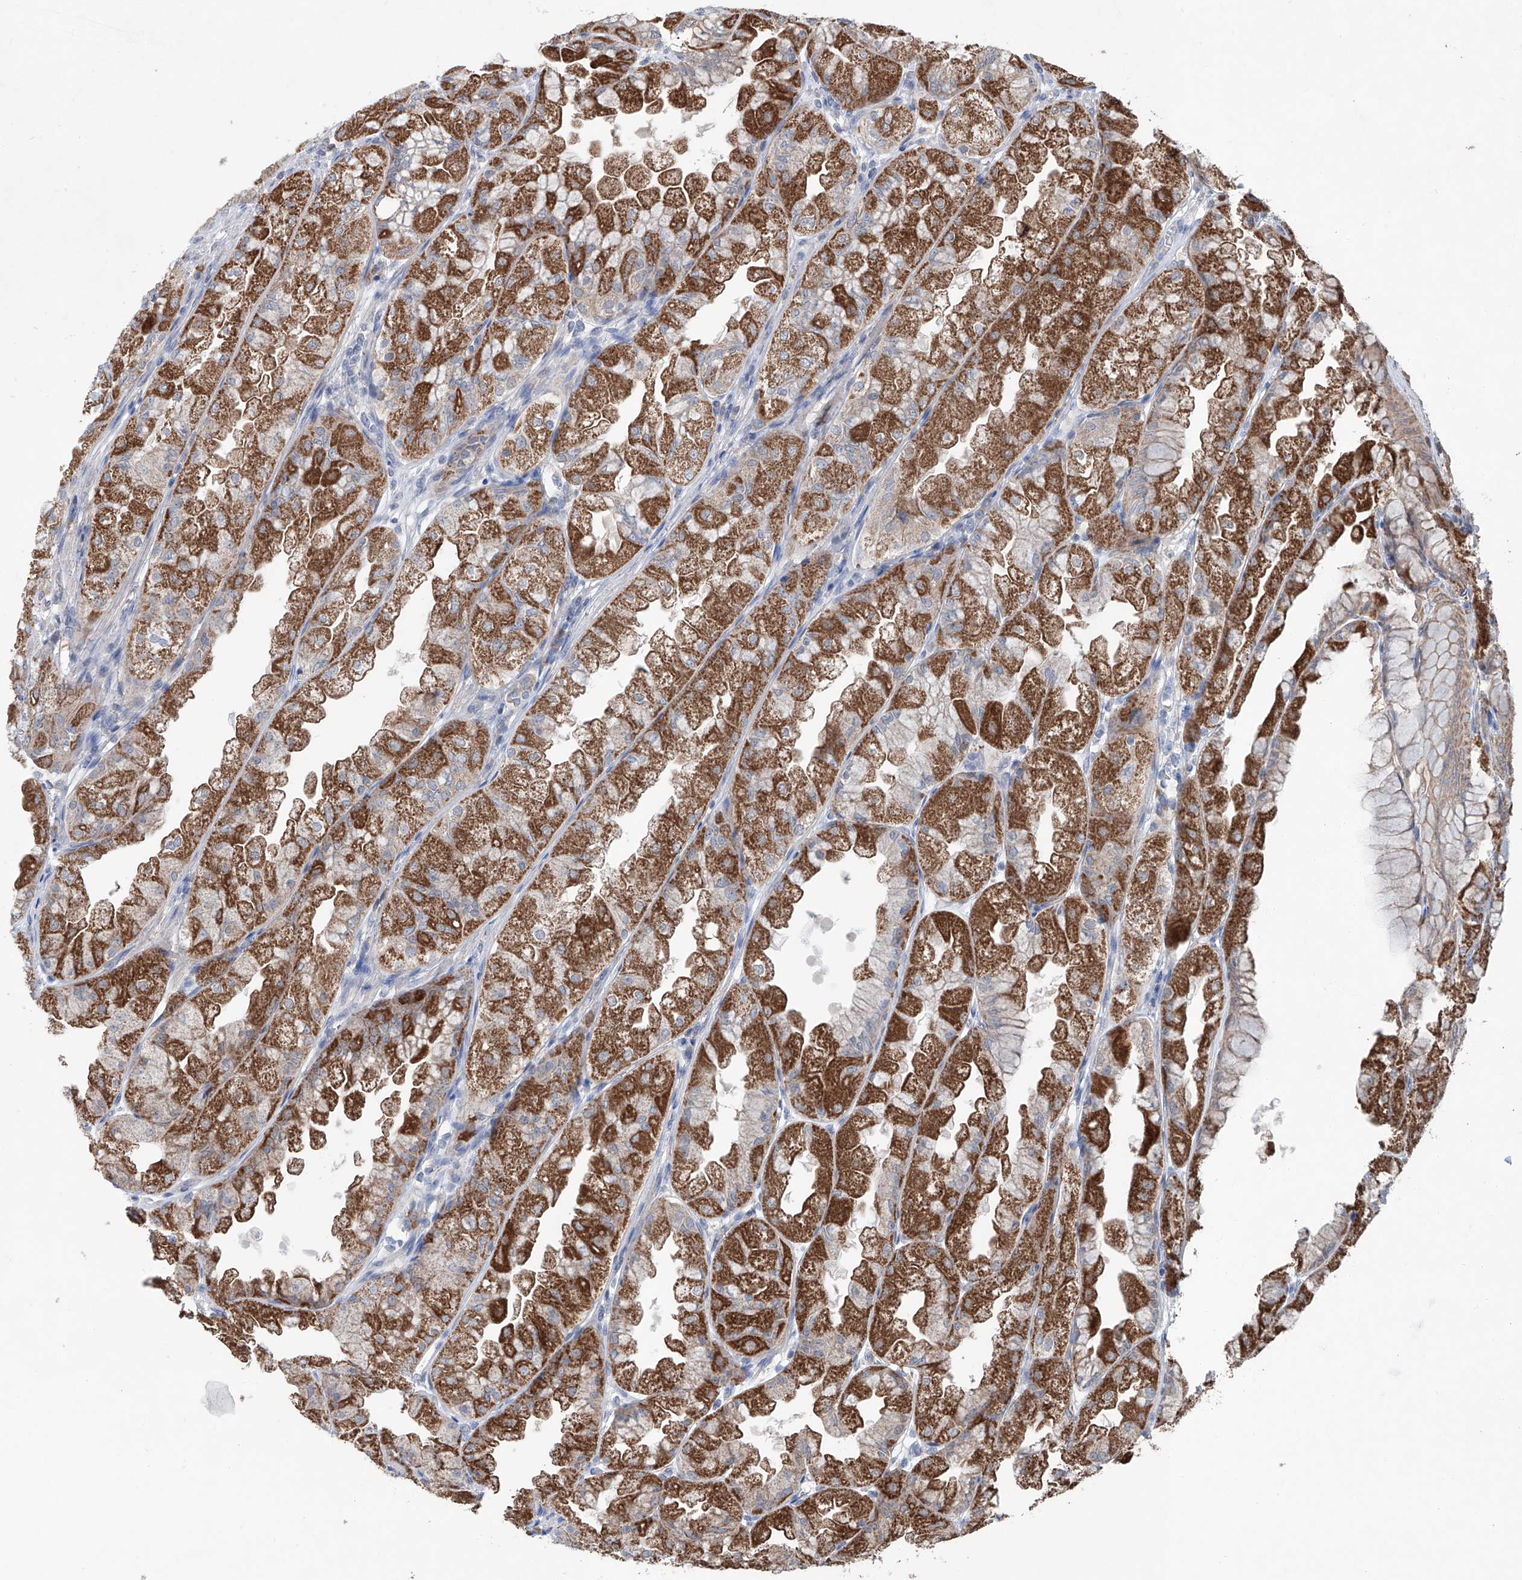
{"staining": {"intensity": "strong", "quantity": ">75%", "location": "cytoplasmic/membranous"}, "tissue": "stomach", "cell_type": "Glandular cells", "image_type": "normal", "snomed": [{"axis": "morphology", "description": "Normal tissue, NOS"}, {"axis": "topography", "description": "Stomach, upper"}], "caption": "An immunohistochemistry (IHC) histopathology image of unremarkable tissue is shown. Protein staining in brown highlights strong cytoplasmic/membranous positivity in stomach within glandular cells. The protein of interest is shown in brown color, while the nuclei are stained blue.", "gene": "SIX4", "patient": {"sex": "male", "age": 47}}